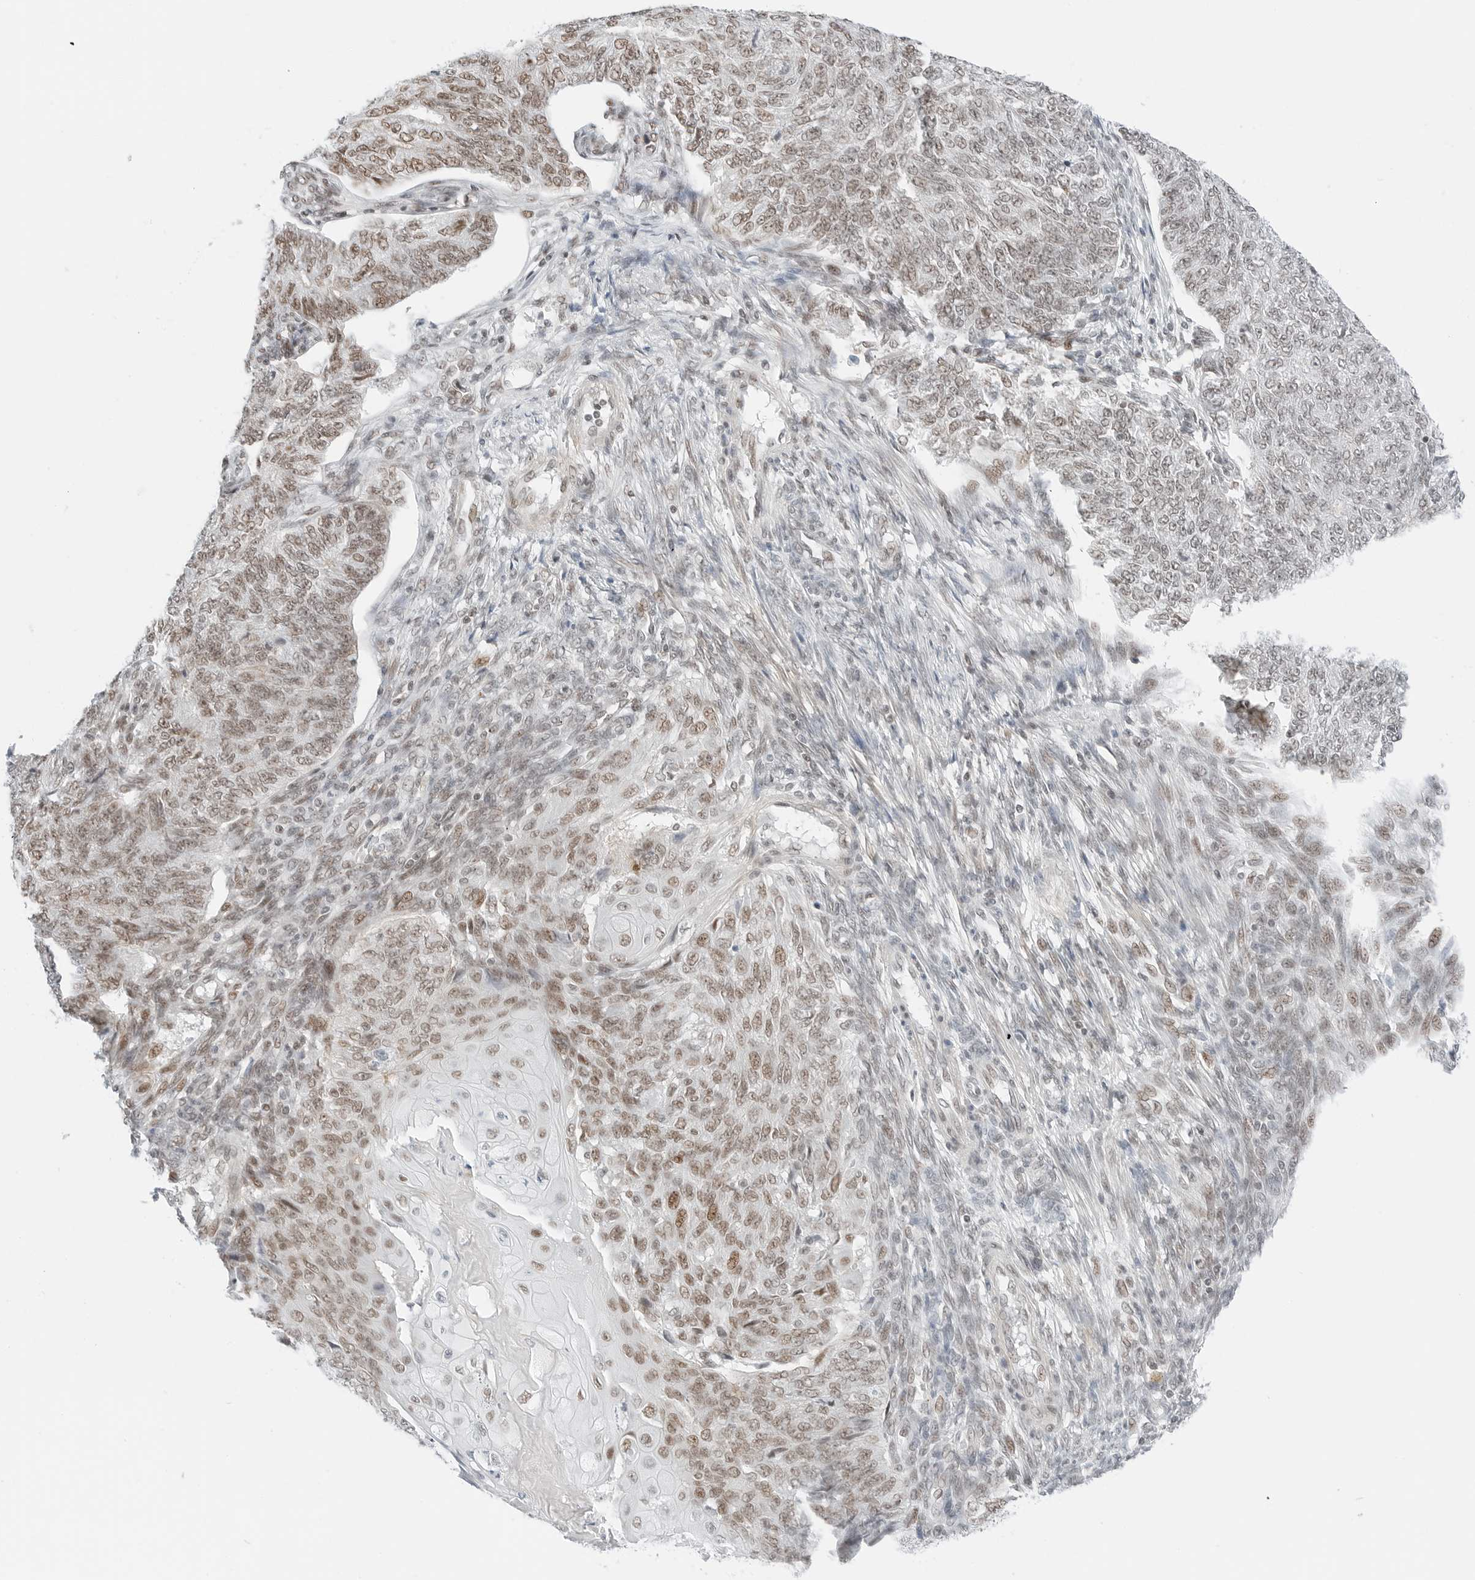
{"staining": {"intensity": "weak", "quantity": ">75%", "location": "nuclear"}, "tissue": "endometrial cancer", "cell_type": "Tumor cells", "image_type": "cancer", "snomed": [{"axis": "morphology", "description": "Adenocarcinoma, NOS"}, {"axis": "topography", "description": "Endometrium"}], "caption": "This micrograph exhibits immunohistochemistry (IHC) staining of human endometrial cancer (adenocarcinoma), with low weak nuclear positivity in about >75% of tumor cells.", "gene": "CRTC2", "patient": {"sex": "female", "age": 32}}